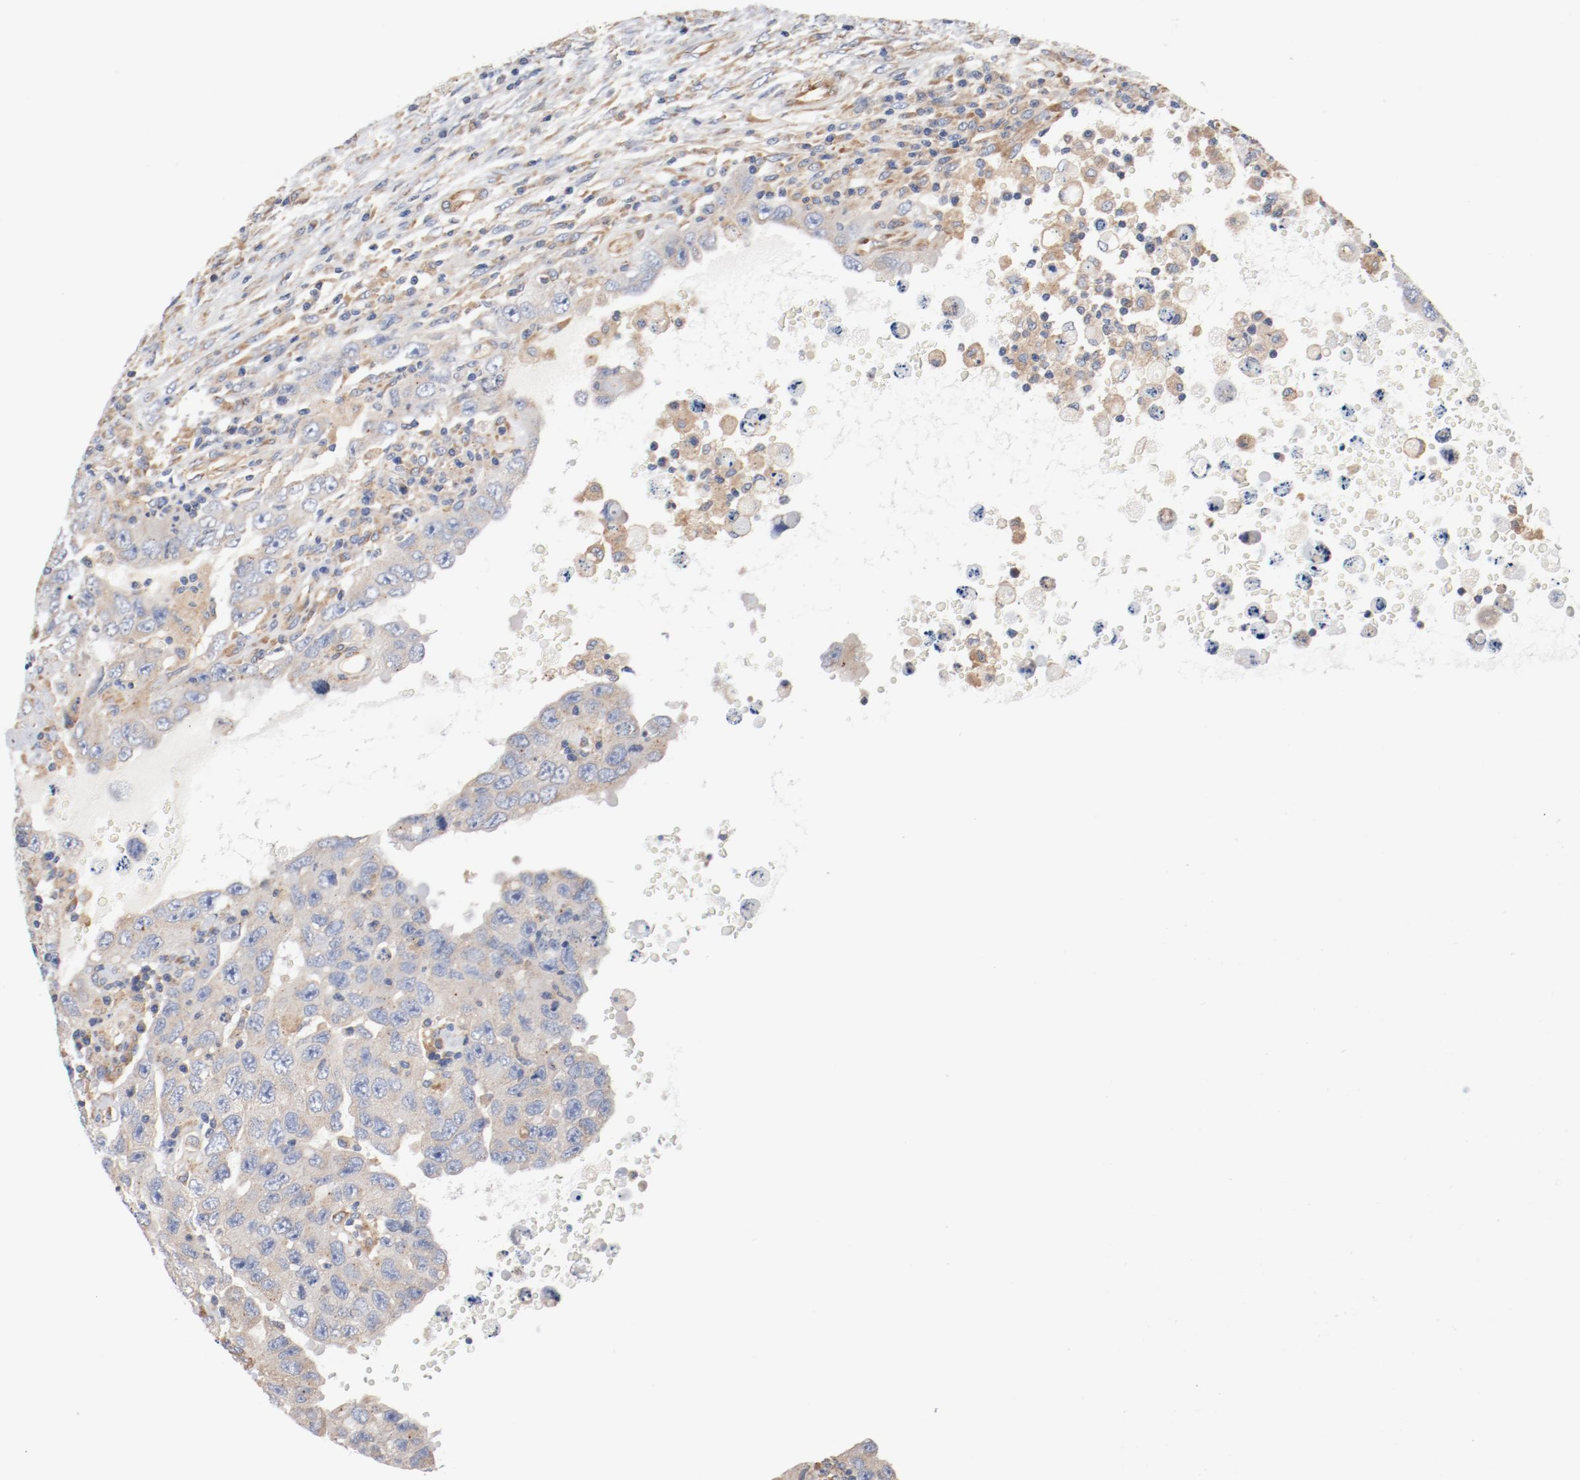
{"staining": {"intensity": "weak", "quantity": "25%-75%", "location": "cytoplasmic/membranous"}, "tissue": "testis cancer", "cell_type": "Tumor cells", "image_type": "cancer", "snomed": [{"axis": "morphology", "description": "Carcinoma, Embryonal, NOS"}, {"axis": "topography", "description": "Testis"}], "caption": "Immunohistochemical staining of testis cancer (embryonal carcinoma) exhibits low levels of weak cytoplasmic/membranous expression in approximately 25%-75% of tumor cells. (brown staining indicates protein expression, while blue staining denotes nuclei).", "gene": "ILK", "patient": {"sex": "male", "age": 26}}